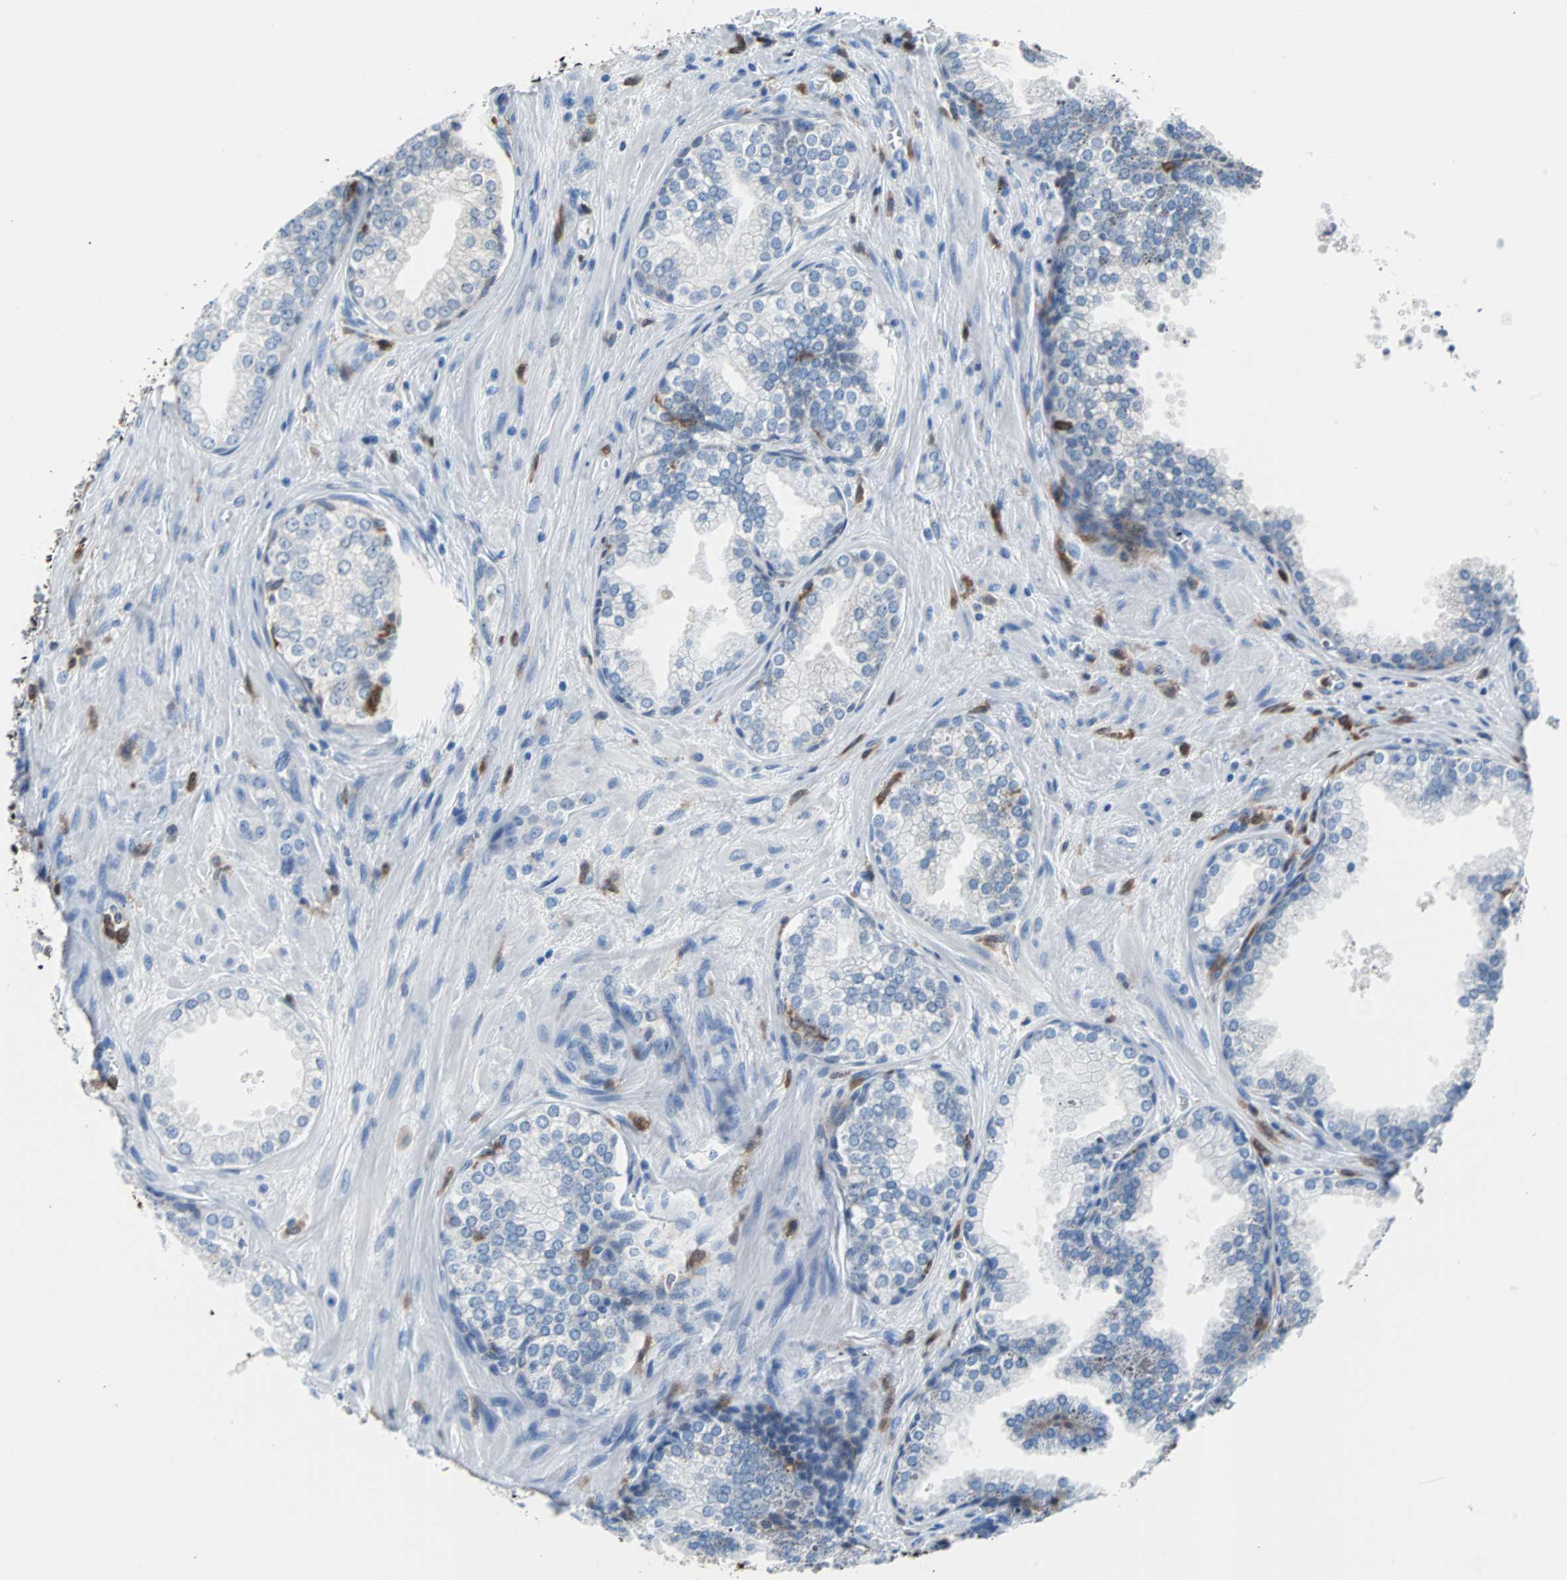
{"staining": {"intensity": "negative", "quantity": "none", "location": "none"}, "tissue": "prostate cancer", "cell_type": "Tumor cells", "image_type": "cancer", "snomed": [{"axis": "morphology", "description": "Adenocarcinoma, Low grade"}, {"axis": "topography", "description": "Prostate"}], "caption": "The histopathology image shows no significant expression in tumor cells of prostate cancer. (Immunohistochemistry (ihc), brightfield microscopy, high magnification).", "gene": "SYK", "patient": {"sex": "male", "age": 60}}